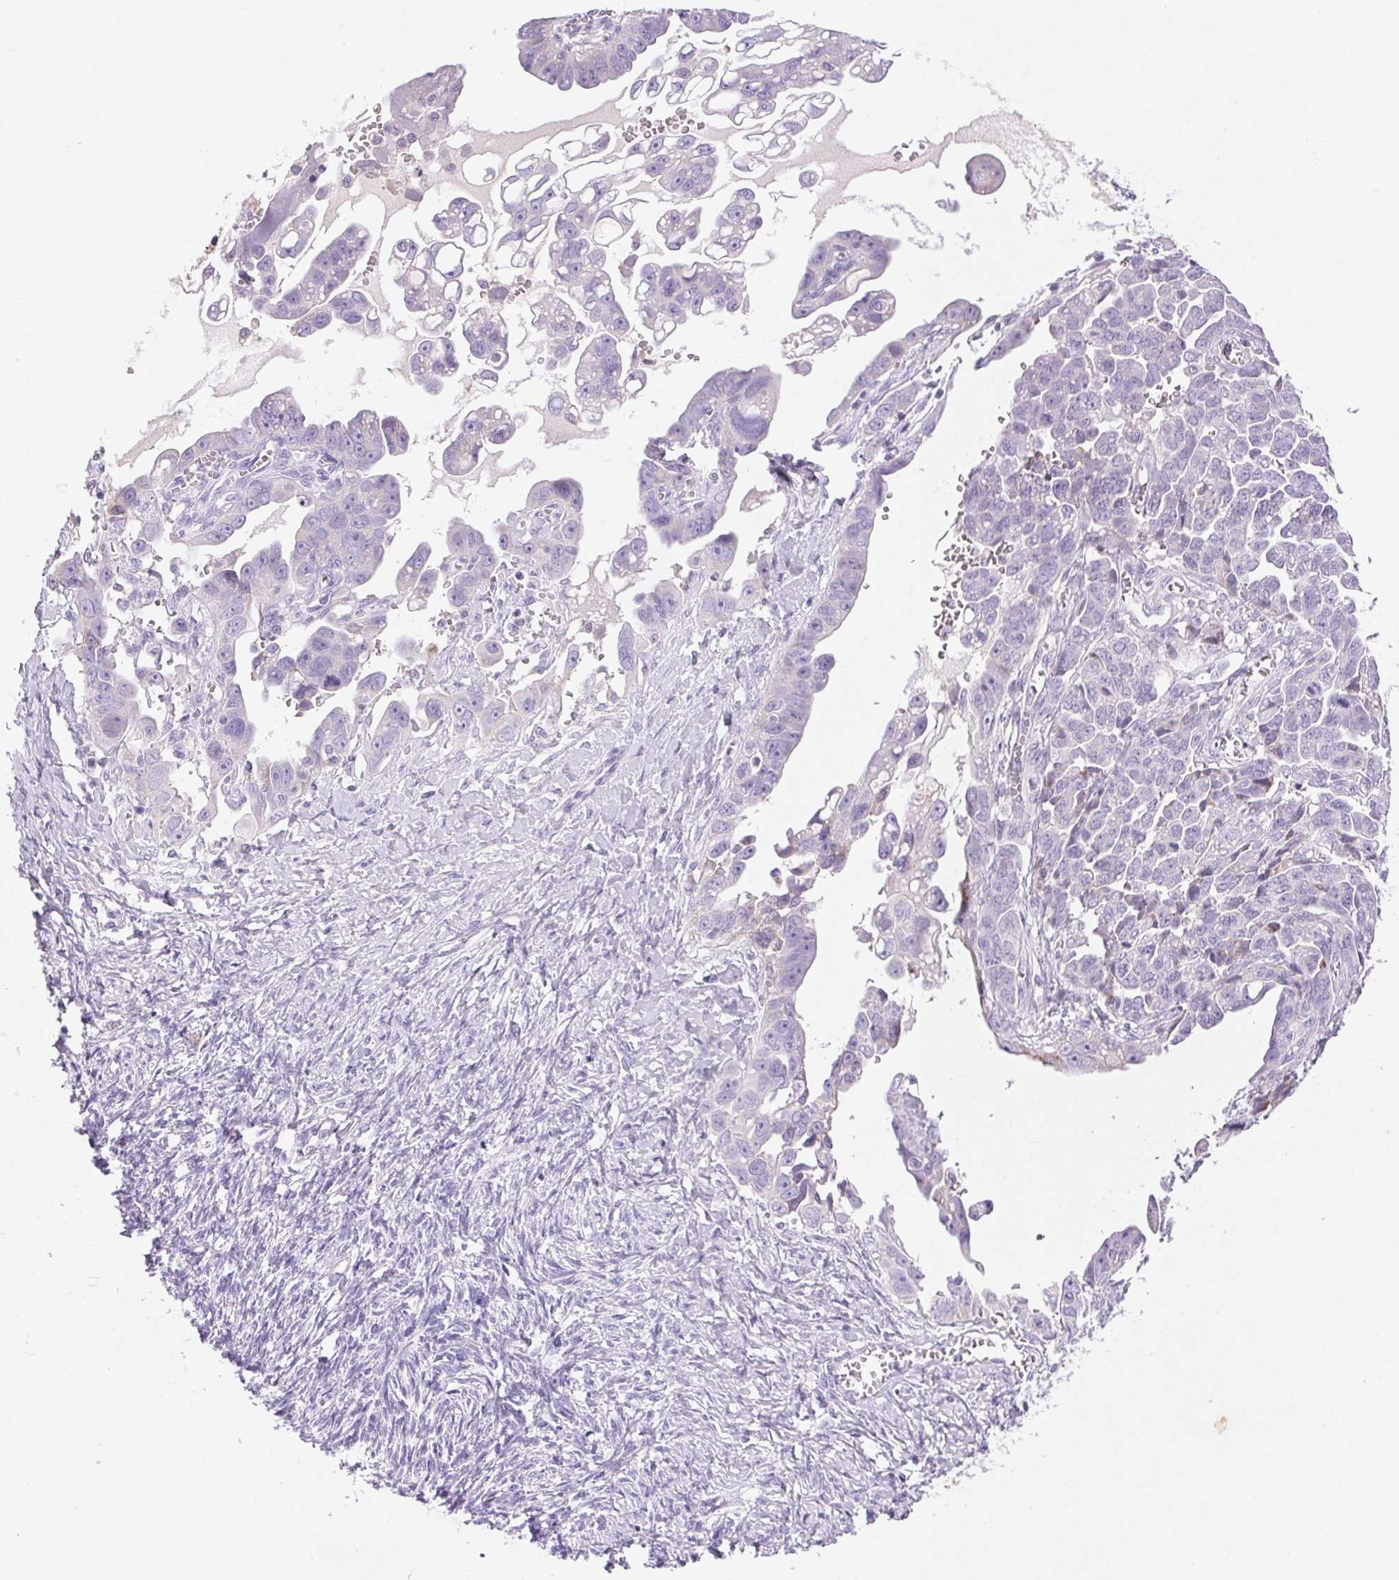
{"staining": {"intensity": "negative", "quantity": "none", "location": "none"}, "tissue": "ovarian cancer", "cell_type": "Tumor cells", "image_type": "cancer", "snomed": [{"axis": "morphology", "description": "Cystadenocarcinoma, serous, NOS"}, {"axis": "topography", "description": "Ovary"}], "caption": "The micrograph displays no significant positivity in tumor cells of ovarian cancer. (Immunohistochemistry (ihc), brightfield microscopy, high magnification).", "gene": "ARHGAP11B", "patient": {"sex": "female", "age": 59}}